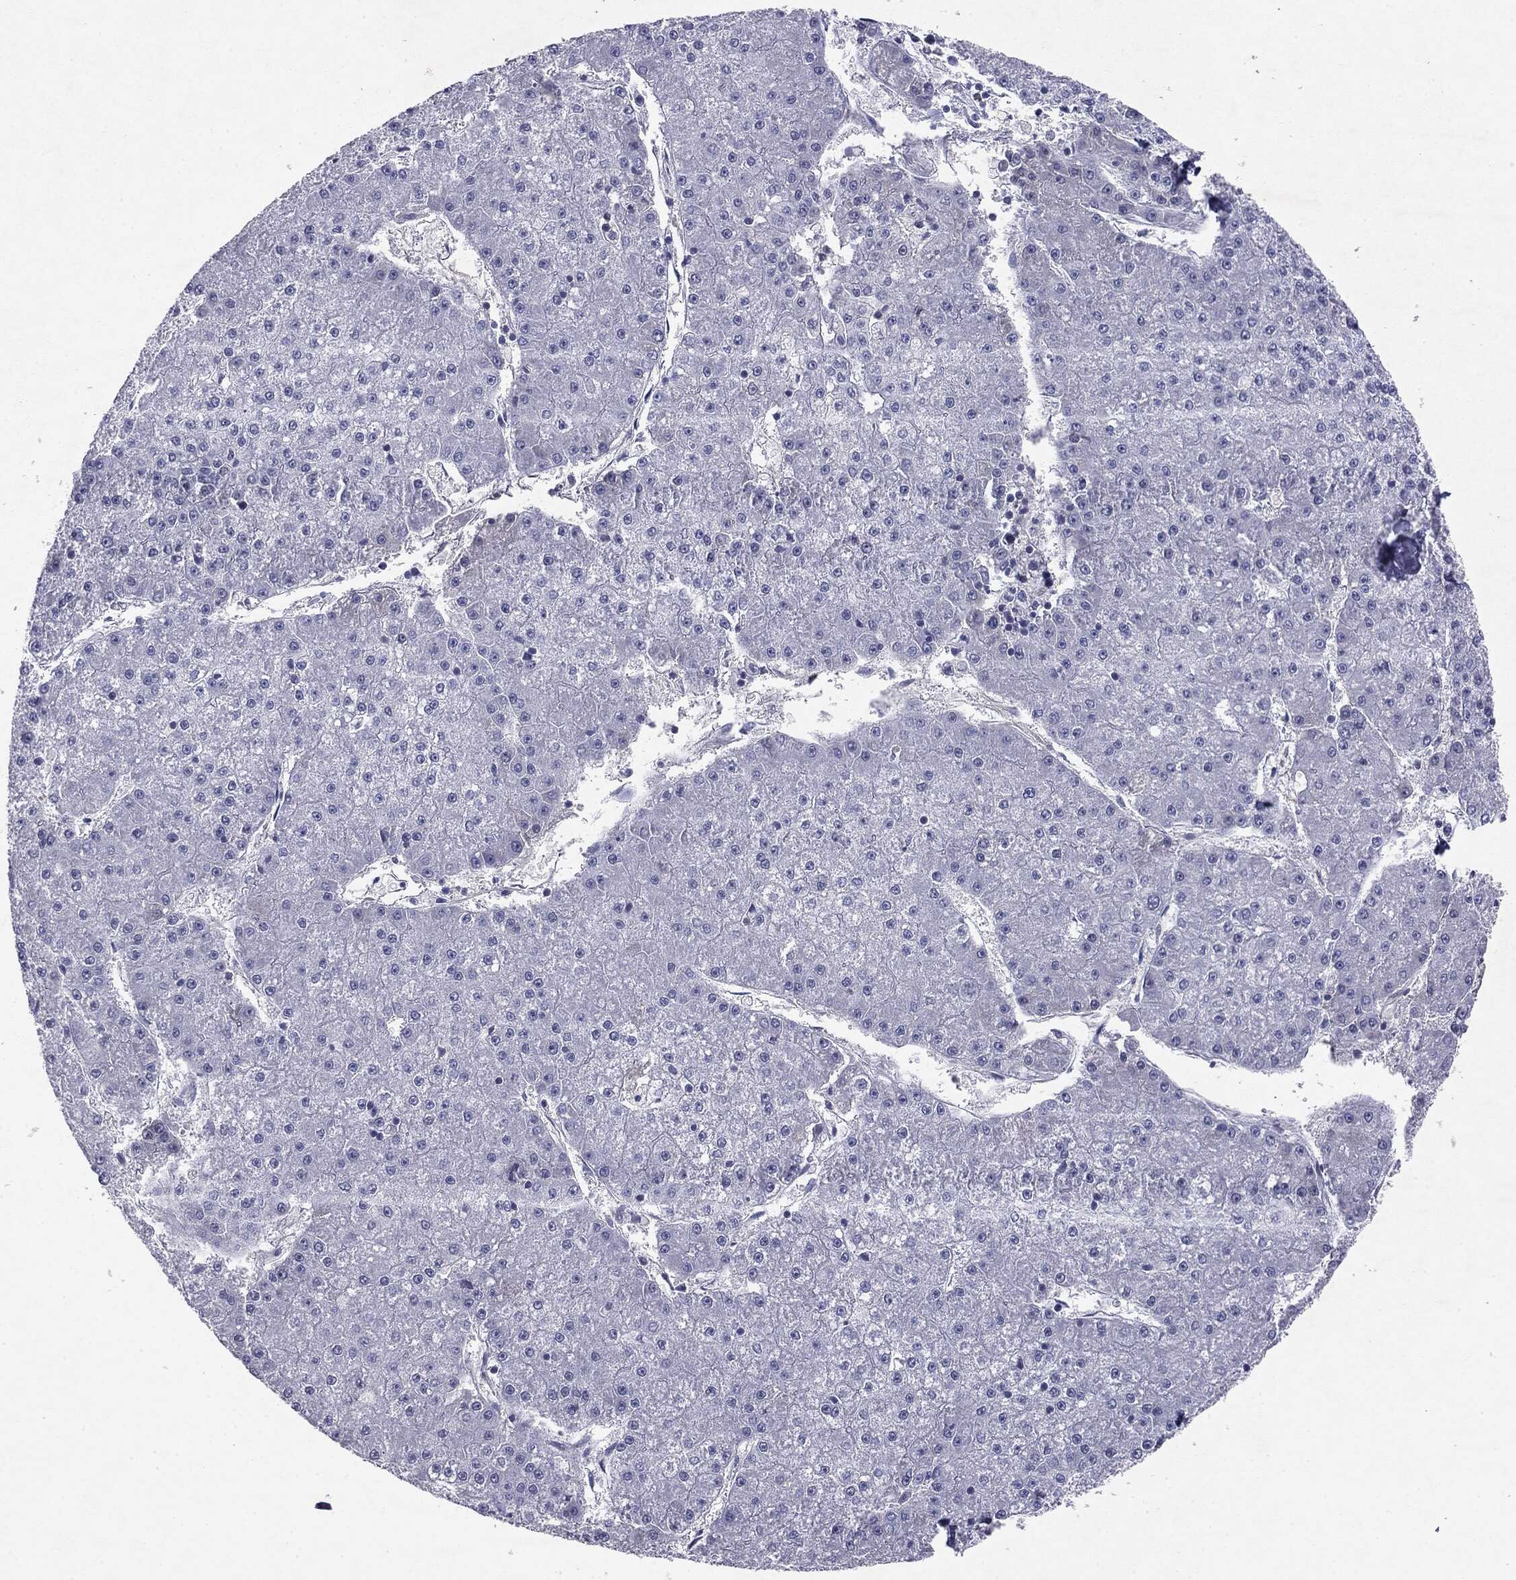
{"staining": {"intensity": "negative", "quantity": "none", "location": "none"}, "tissue": "liver cancer", "cell_type": "Tumor cells", "image_type": "cancer", "snomed": [{"axis": "morphology", "description": "Carcinoma, Hepatocellular, NOS"}, {"axis": "topography", "description": "Liver"}], "caption": "This is an immunohistochemistry (IHC) image of liver cancer (hepatocellular carcinoma). There is no positivity in tumor cells.", "gene": "KIF2C", "patient": {"sex": "male", "age": 73}}